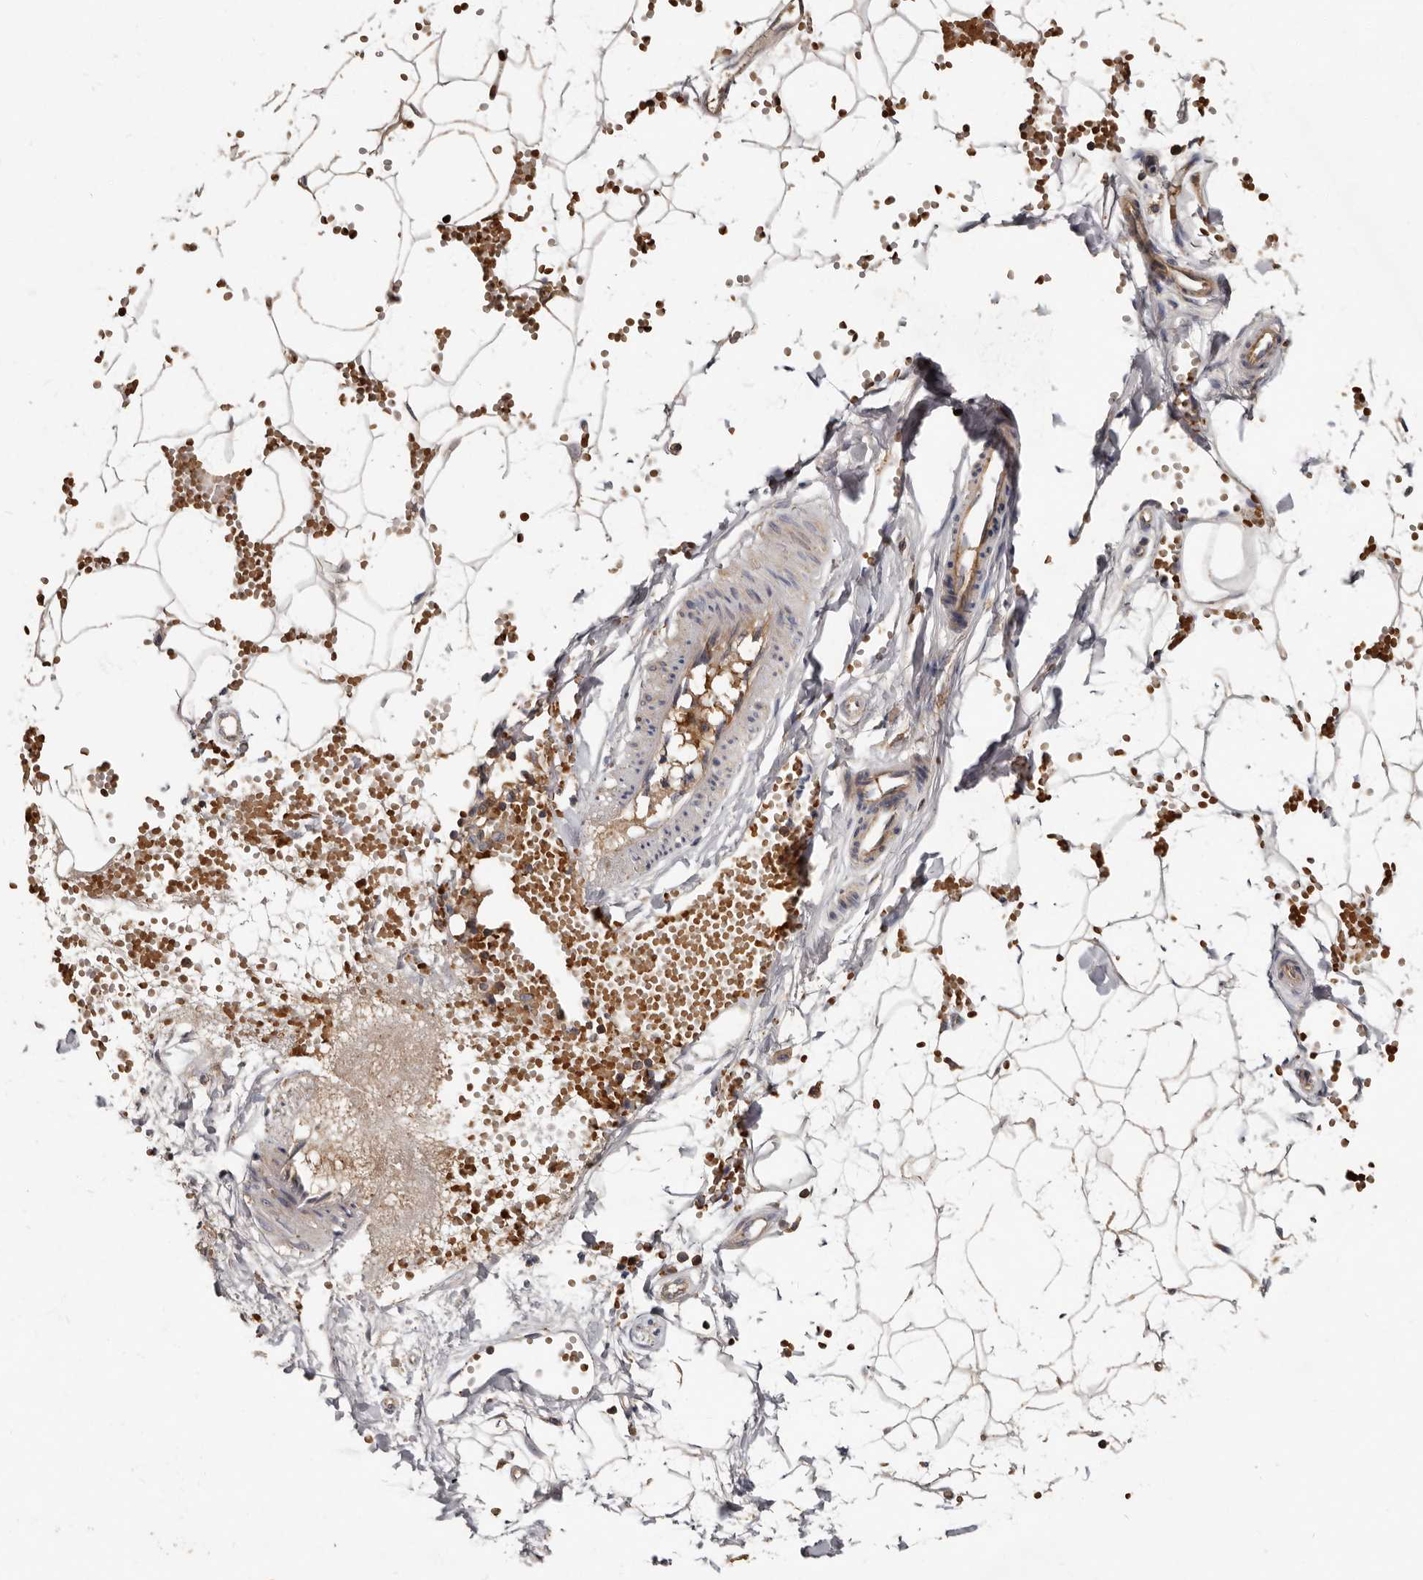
{"staining": {"intensity": "negative", "quantity": "none", "location": "none"}, "tissue": "adipose tissue", "cell_type": "Adipocytes", "image_type": "normal", "snomed": [{"axis": "morphology", "description": "Normal tissue, NOS"}, {"axis": "topography", "description": "Breast"}], "caption": "A micrograph of human adipose tissue is negative for staining in adipocytes. (DAB immunohistochemistry (IHC) with hematoxylin counter stain).", "gene": "KIF26B", "patient": {"sex": "female", "age": 23}}